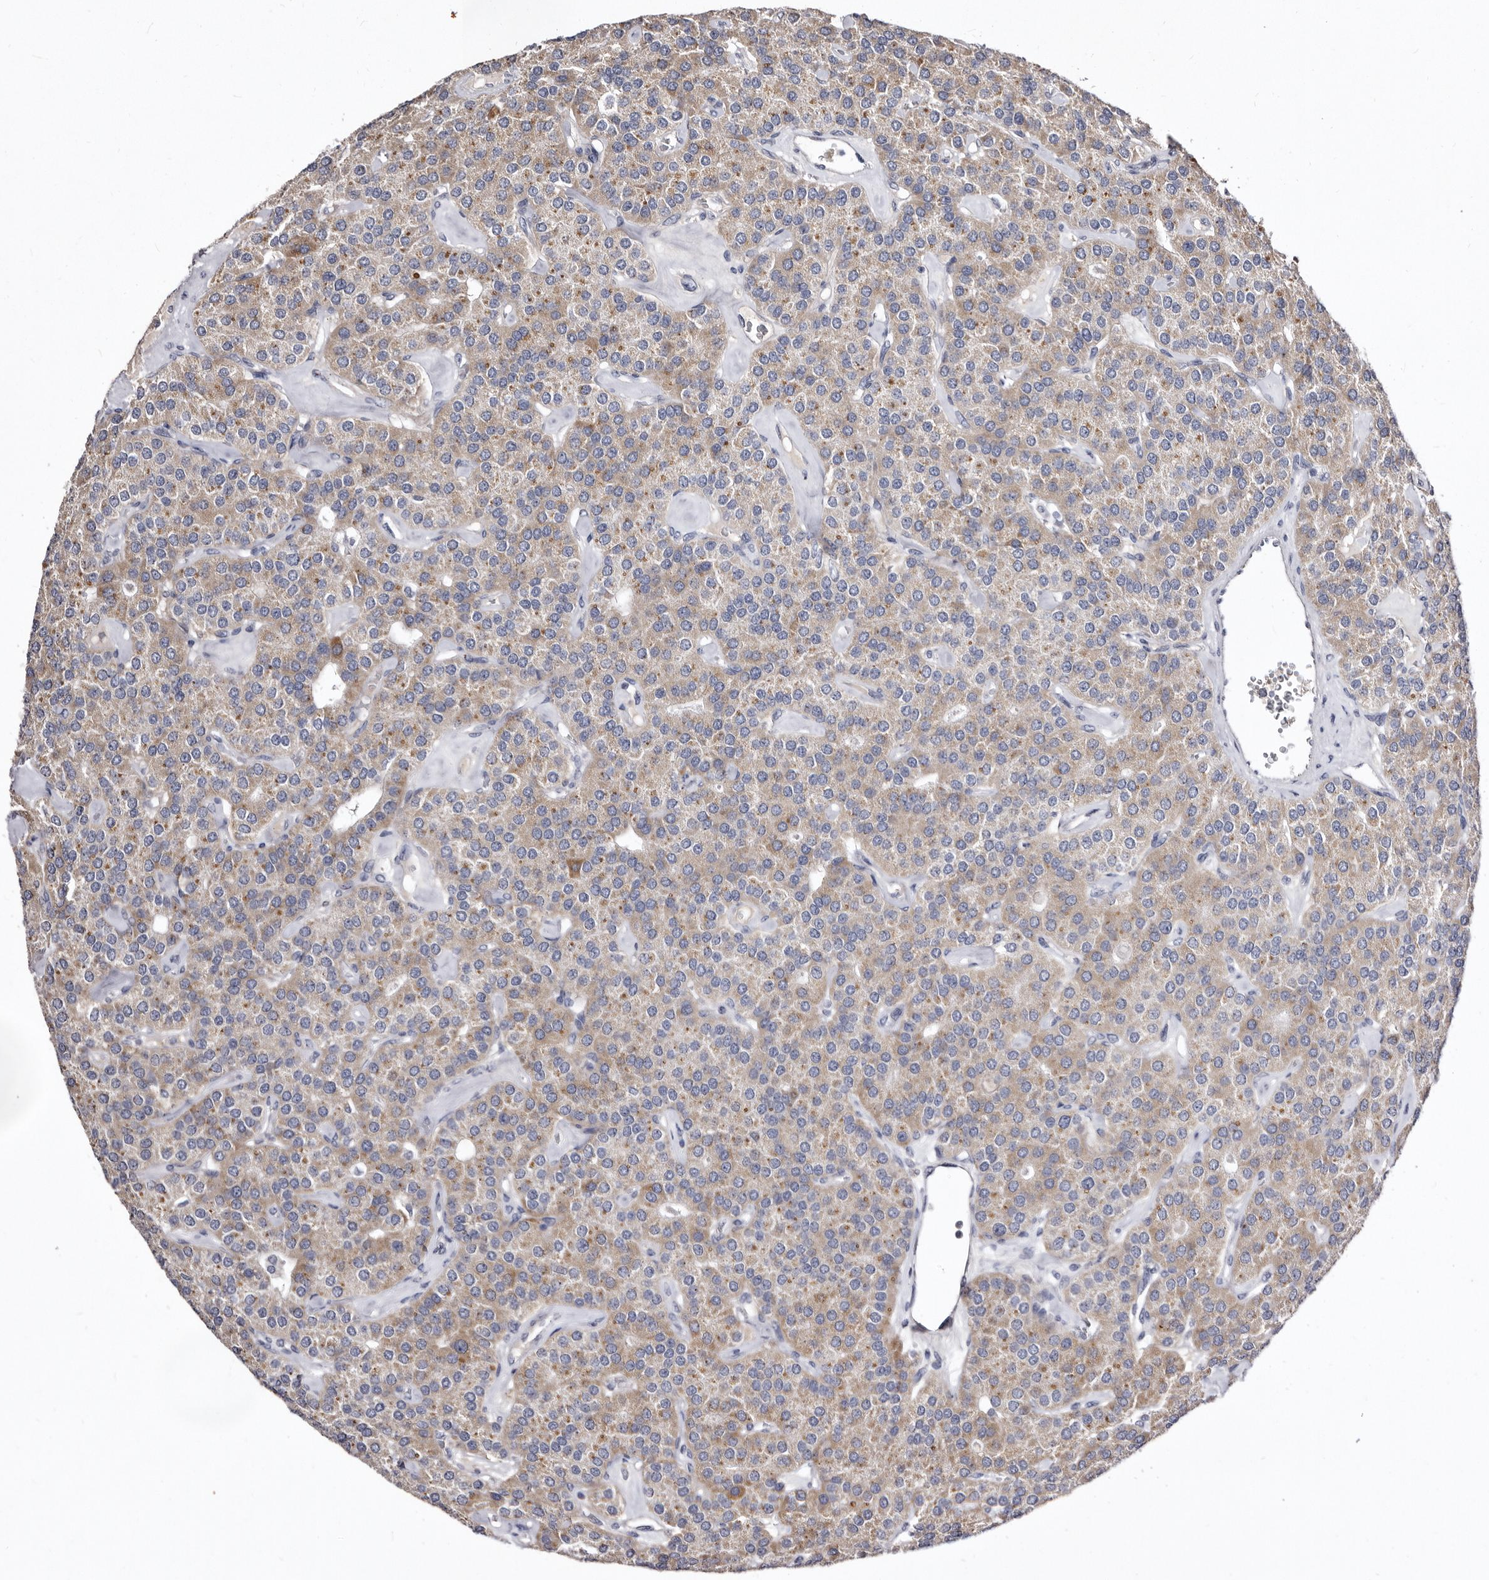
{"staining": {"intensity": "weak", "quantity": "25%-75%", "location": "cytoplasmic/membranous"}, "tissue": "parathyroid gland", "cell_type": "Glandular cells", "image_type": "normal", "snomed": [{"axis": "morphology", "description": "Normal tissue, NOS"}, {"axis": "morphology", "description": "Adenoma, NOS"}, {"axis": "topography", "description": "Parathyroid gland"}], "caption": "Protein expression analysis of benign human parathyroid gland reveals weak cytoplasmic/membranous expression in approximately 25%-75% of glandular cells.", "gene": "CDCA8", "patient": {"sex": "female", "age": 86}}